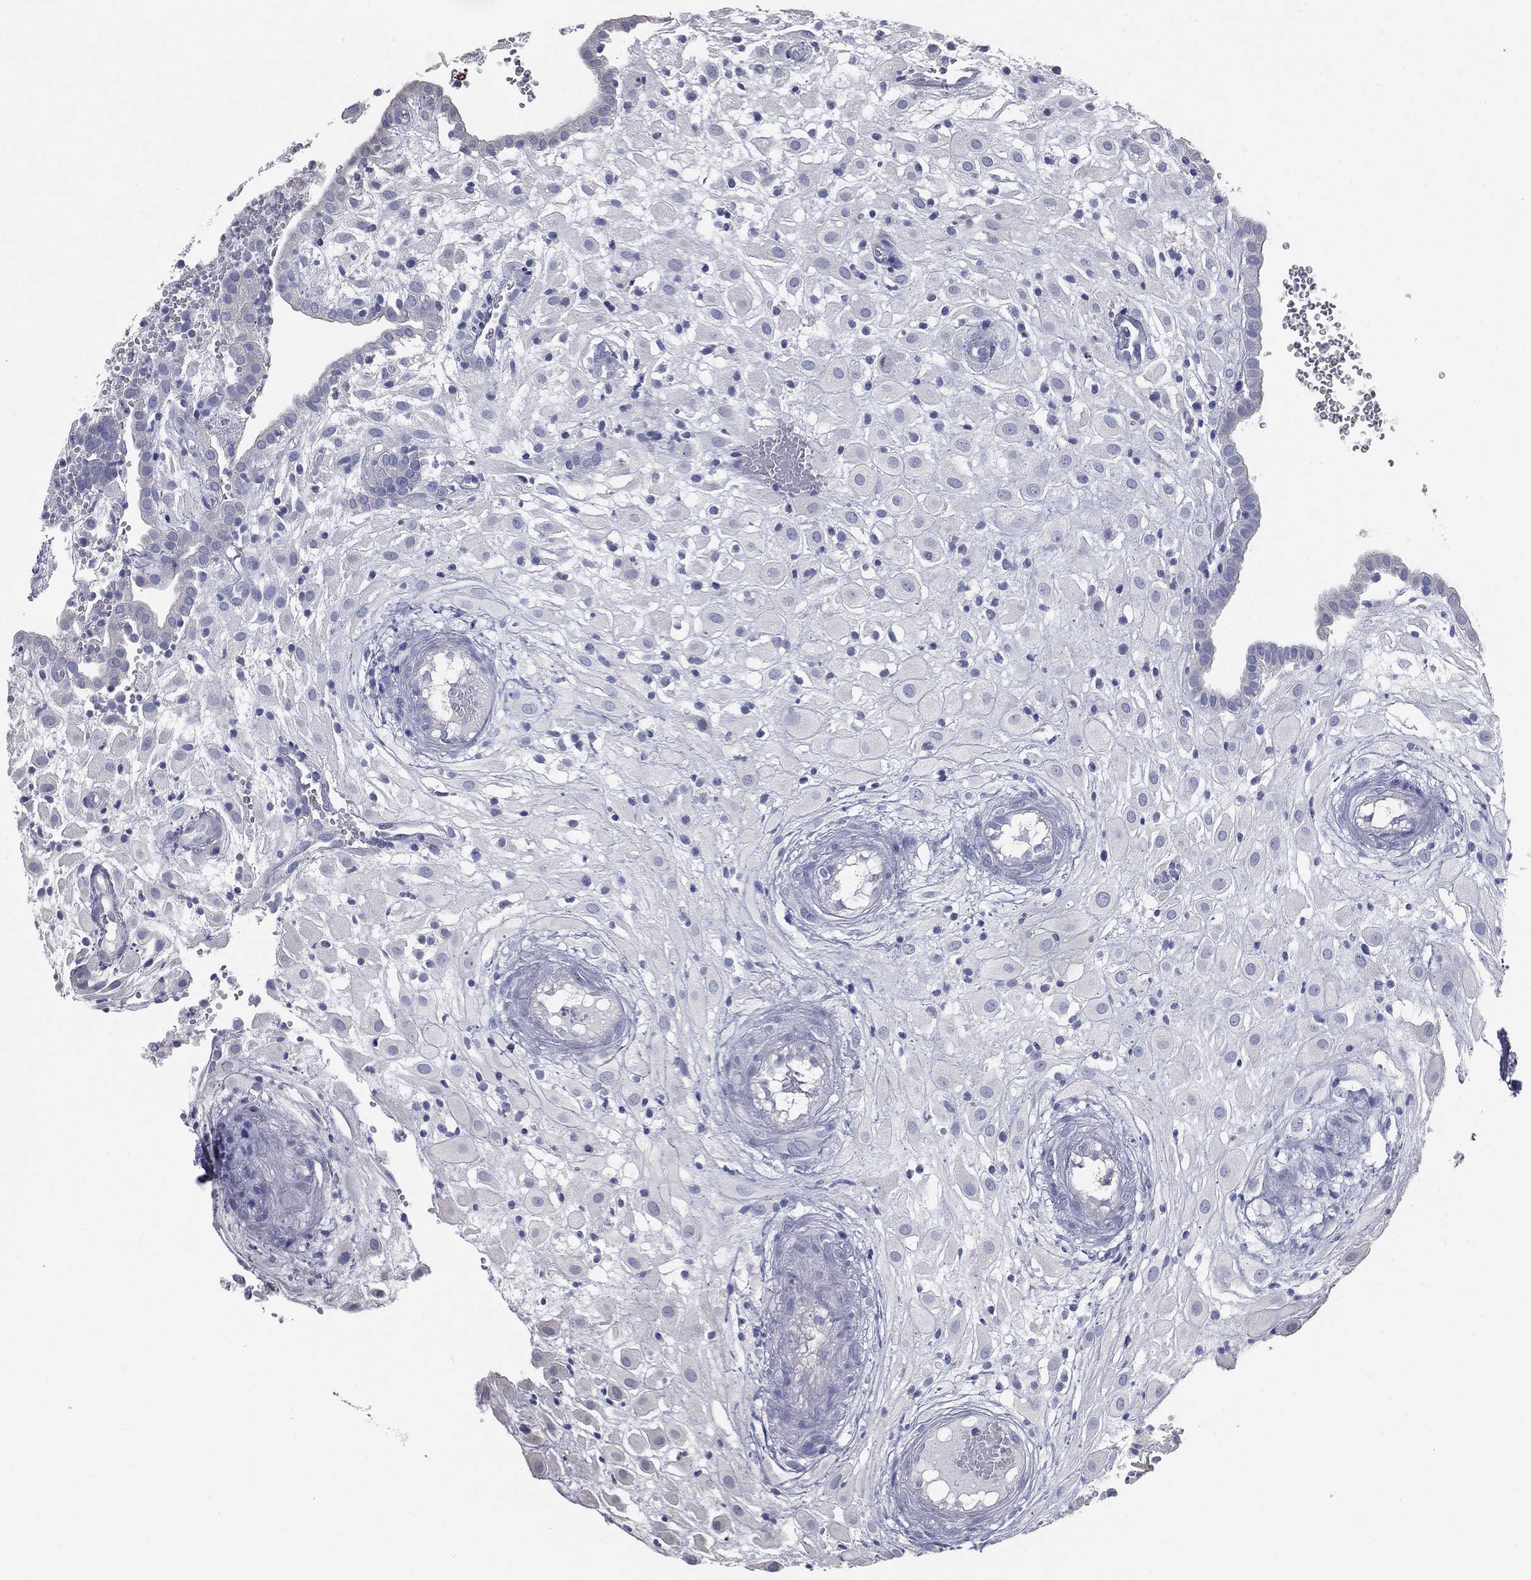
{"staining": {"intensity": "negative", "quantity": "none", "location": "none"}, "tissue": "placenta", "cell_type": "Decidual cells", "image_type": "normal", "snomed": [{"axis": "morphology", "description": "Normal tissue, NOS"}, {"axis": "topography", "description": "Placenta"}], "caption": "Benign placenta was stained to show a protein in brown. There is no significant positivity in decidual cells. The staining is performed using DAB brown chromogen with nuclei counter-stained in using hematoxylin.", "gene": "CAV3", "patient": {"sex": "female", "age": 24}}